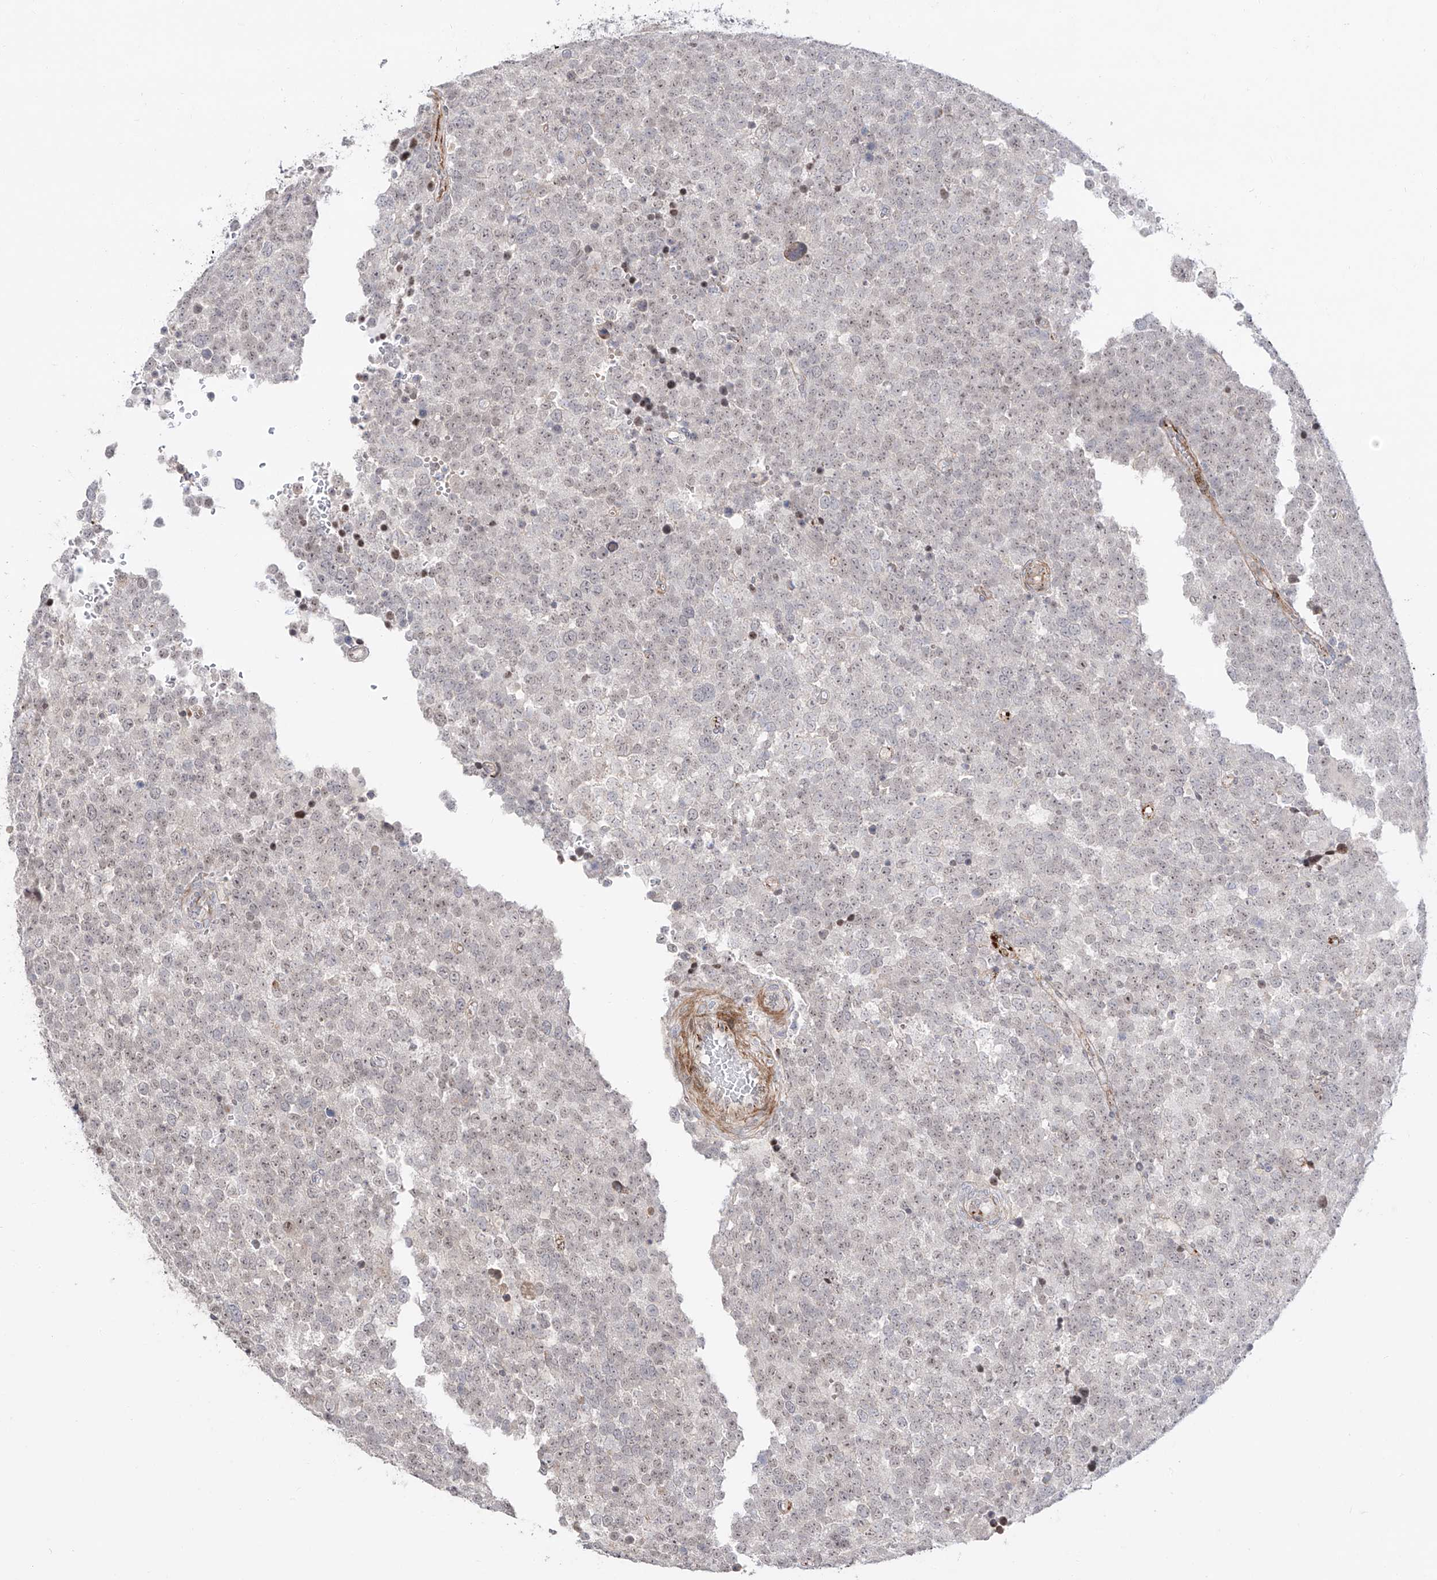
{"staining": {"intensity": "negative", "quantity": "none", "location": "none"}, "tissue": "testis cancer", "cell_type": "Tumor cells", "image_type": "cancer", "snomed": [{"axis": "morphology", "description": "Seminoma, NOS"}, {"axis": "topography", "description": "Testis"}], "caption": "This is a micrograph of immunohistochemistry staining of testis cancer (seminoma), which shows no expression in tumor cells.", "gene": "ZNF180", "patient": {"sex": "male", "age": 71}}